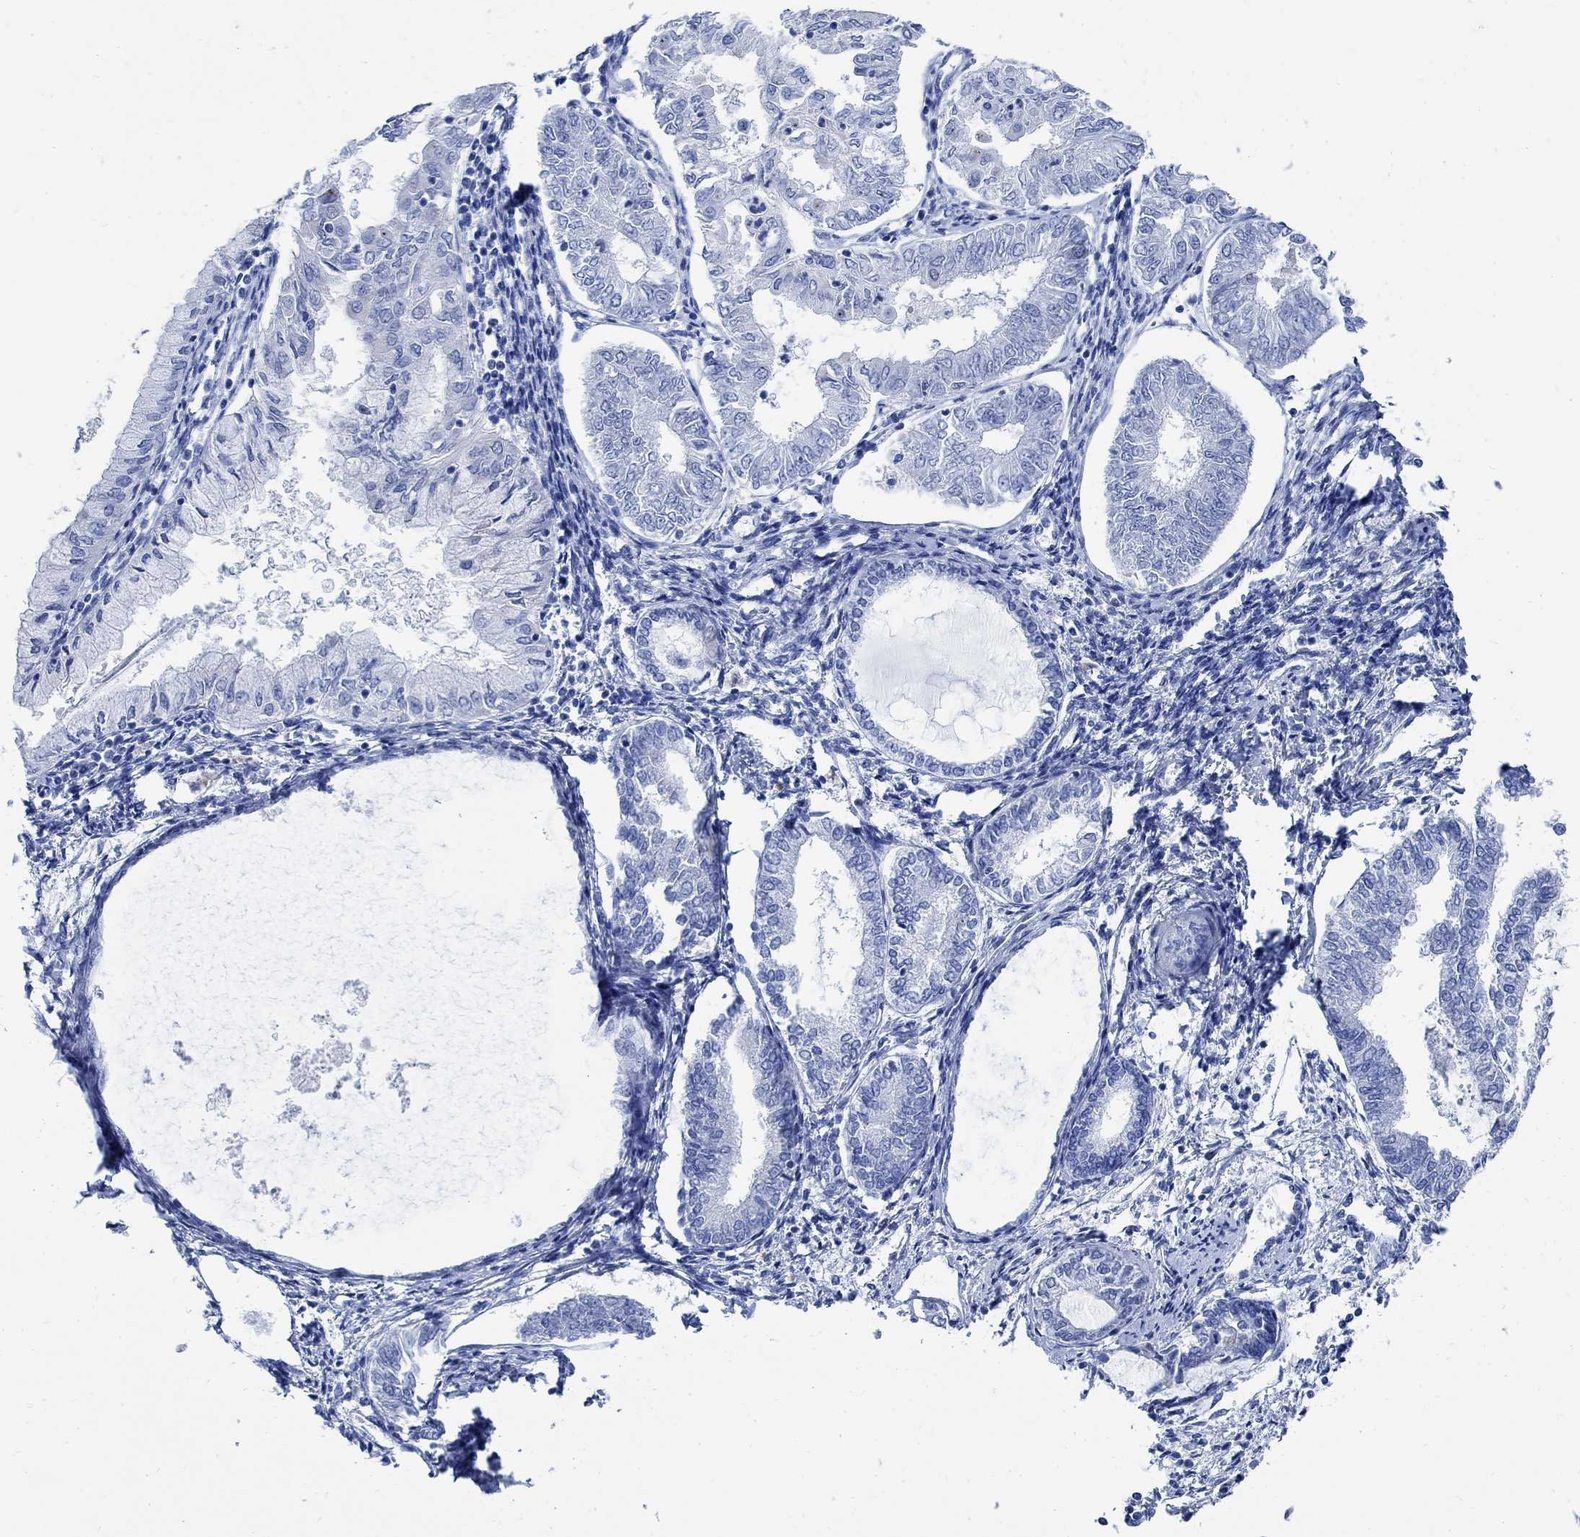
{"staining": {"intensity": "negative", "quantity": "none", "location": "none"}, "tissue": "endometrial cancer", "cell_type": "Tumor cells", "image_type": "cancer", "snomed": [{"axis": "morphology", "description": "Adenocarcinoma, NOS"}, {"axis": "topography", "description": "Endometrium"}], "caption": "A high-resolution image shows immunohistochemistry (IHC) staining of endometrial cancer, which shows no significant expression in tumor cells.", "gene": "CAMK2N1", "patient": {"sex": "female", "age": 68}}